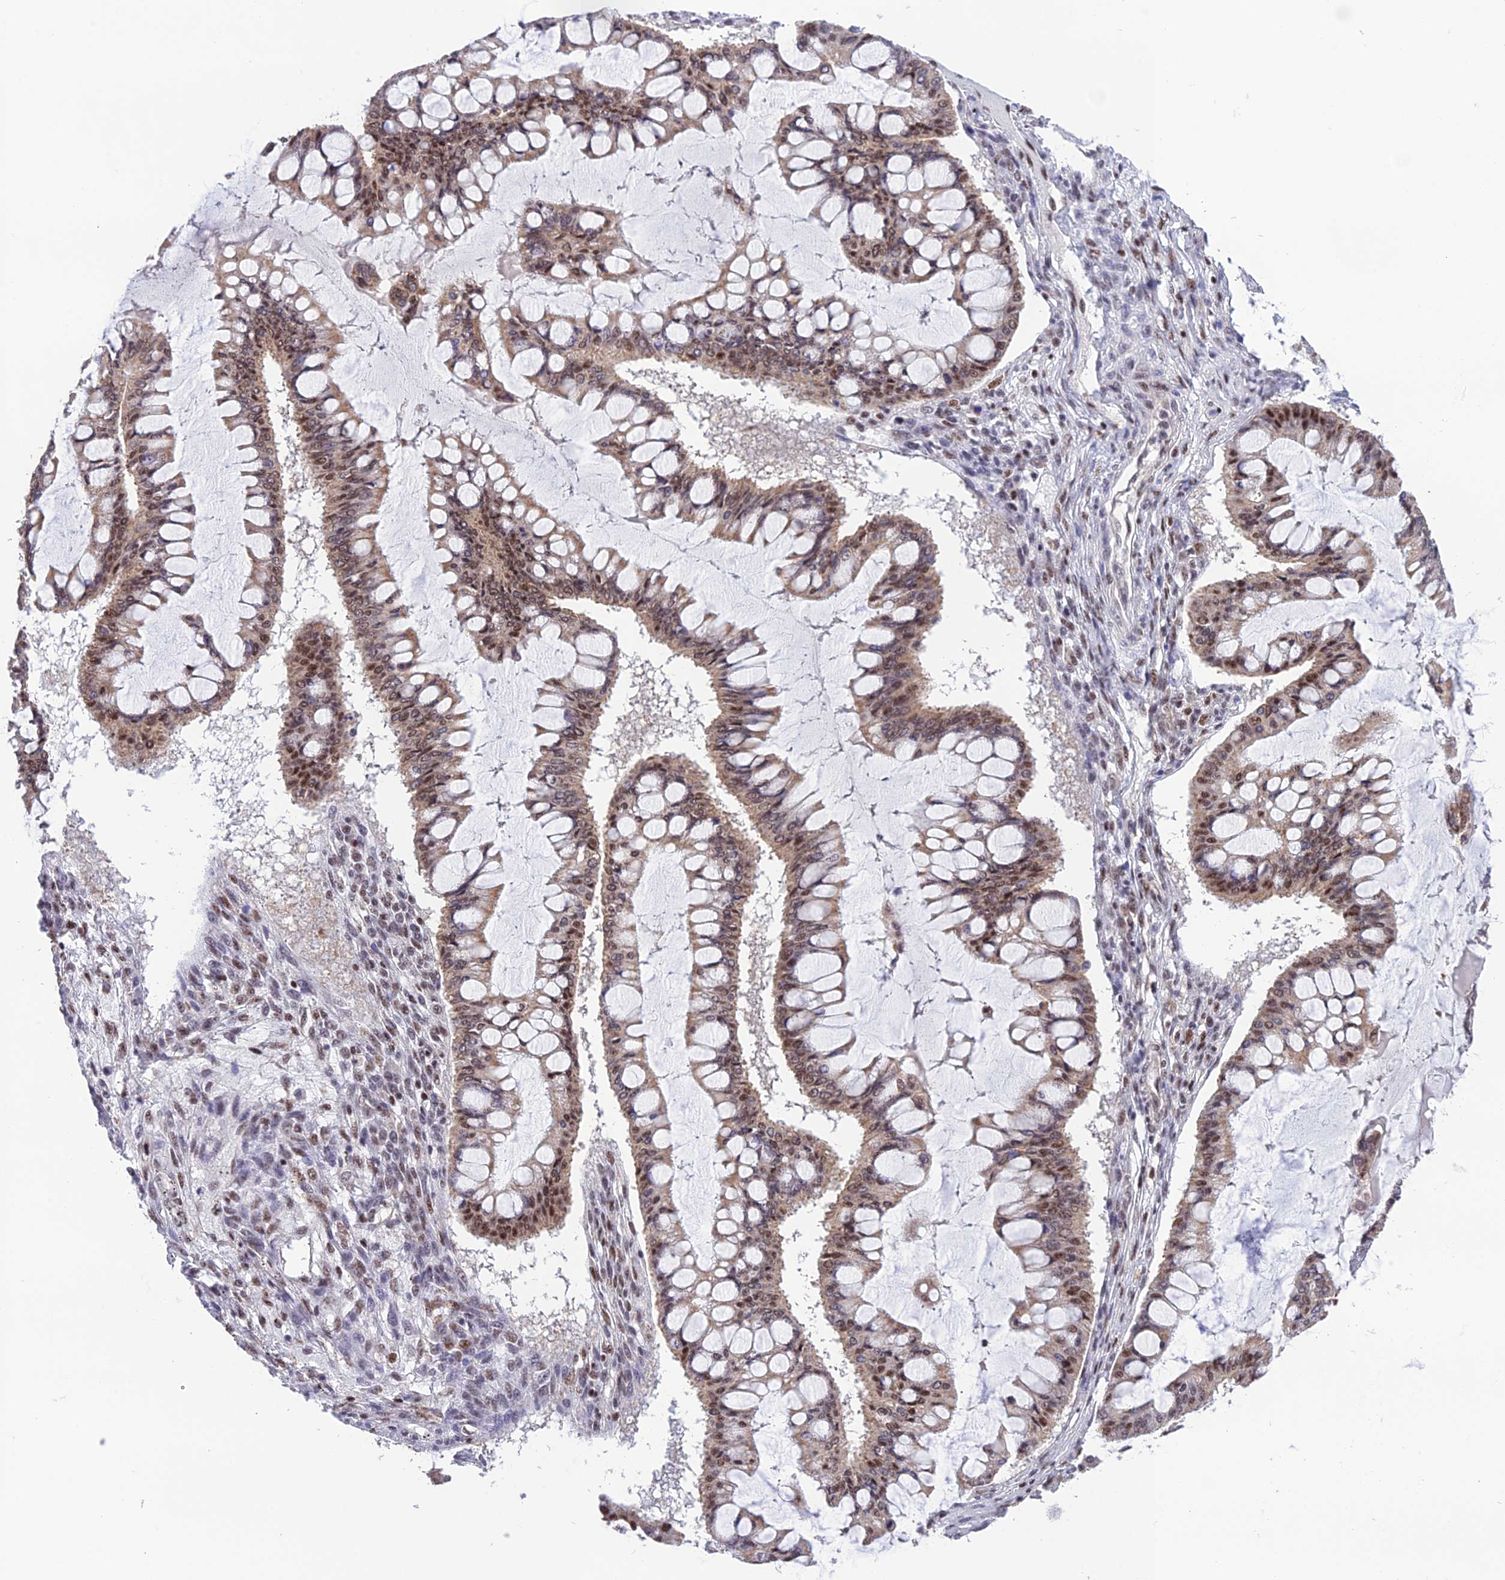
{"staining": {"intensity": "moderate", "quantity": "25%-75%", "location": "nuclear"}, "tissue": "ovarian cancer", "cell_type": "Tumor cells", "image_type": "cancer", "snomed": [{"axis": "morphology", "description": "Cystadenocarcinoma, mucinous, NOS"}, {"axis": "topography", "description": "Ovary"}], "caption": "Immunohistochemistry micrograph of neoplastic tissue: human ovarian mucinous cystadenocarcinoma stained using immunohistochemistry (IHC) shows medium levels of moderate protein expression localized specifically in the nuclear of tumor cells, appearing as a nuclear brown color.", "gene": "THOC7", "patient": {"sex": "female", "age": 73}}